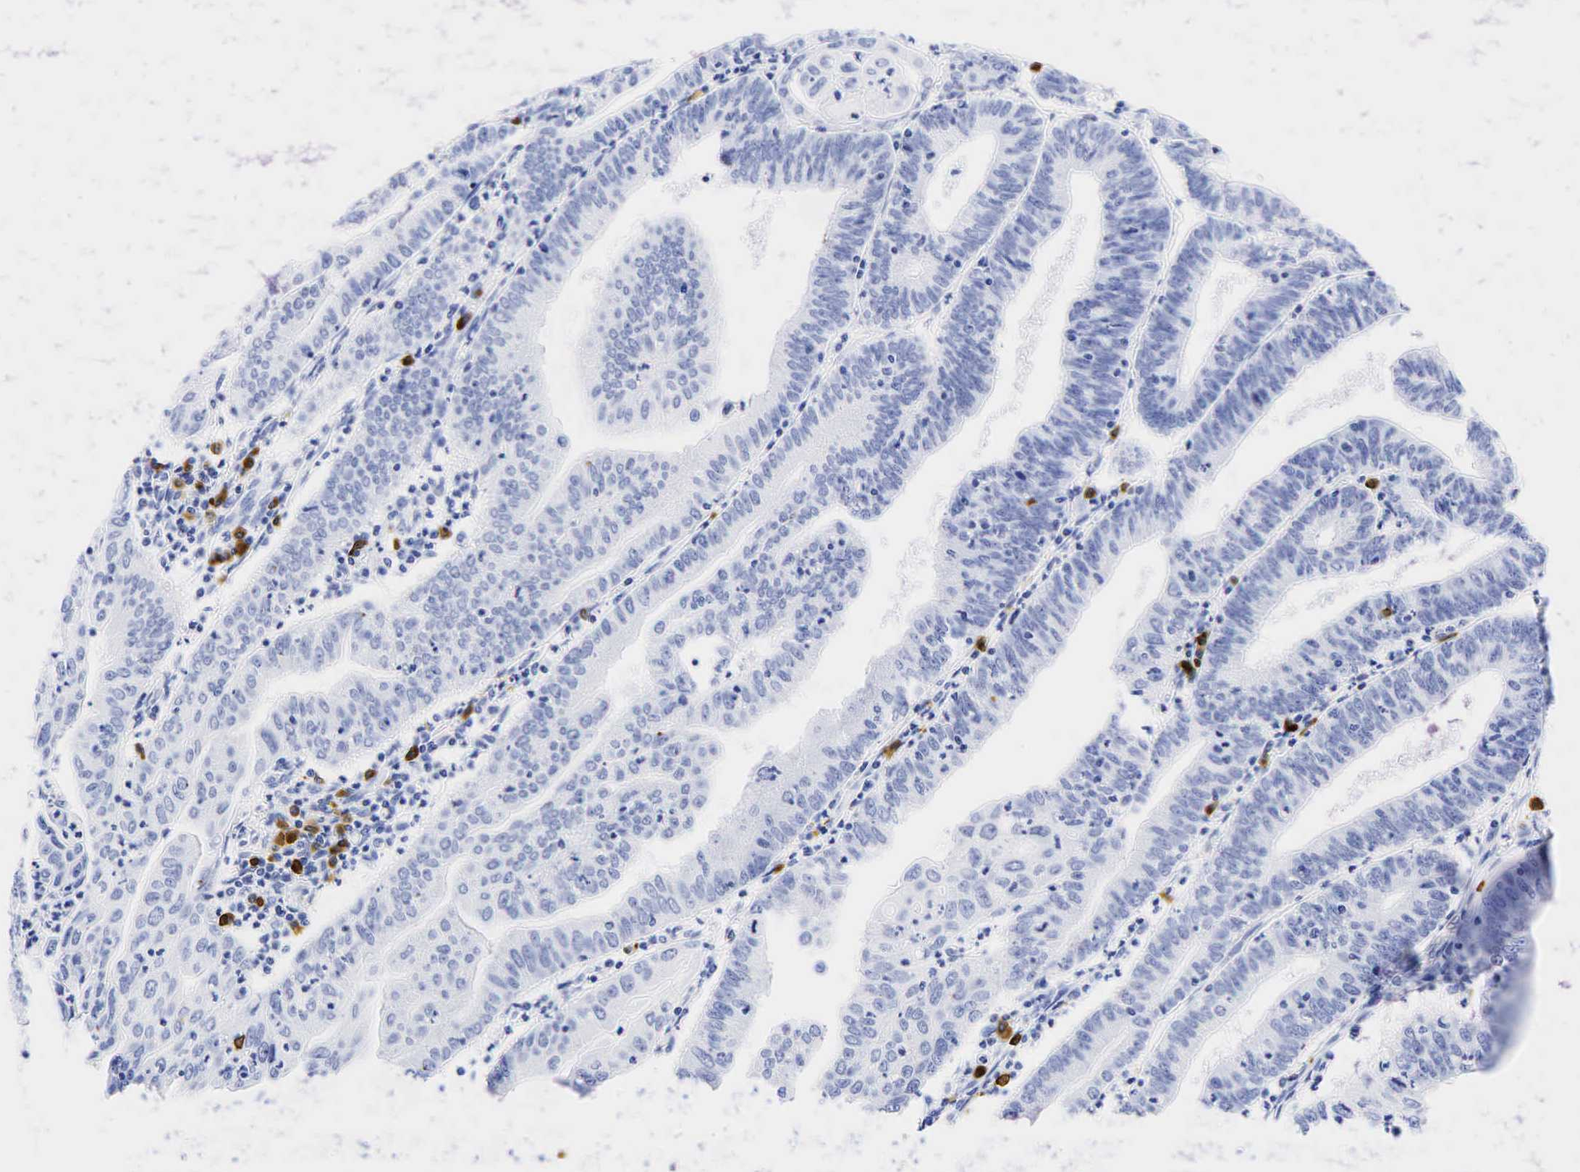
{"staining": {"intensity": "negative", "quantity": "none", "location": "none"}, "tissue": "endometrial cancer", "cell_type": "Tumor cells", "image_type": "cancer", "snomed": [{"axis": "morphology", "description": "Adenocarcinoma, NOS"}, {"axis": "topography", "description": "Endometrium"}], "caption": "Human endometrial adenocarcinoma stained for a protein using immunohistochemistry demonstrates no positivity in tumor cells.", "gene": "CD79A", "patient": {"sex": "female", "age": 60}}